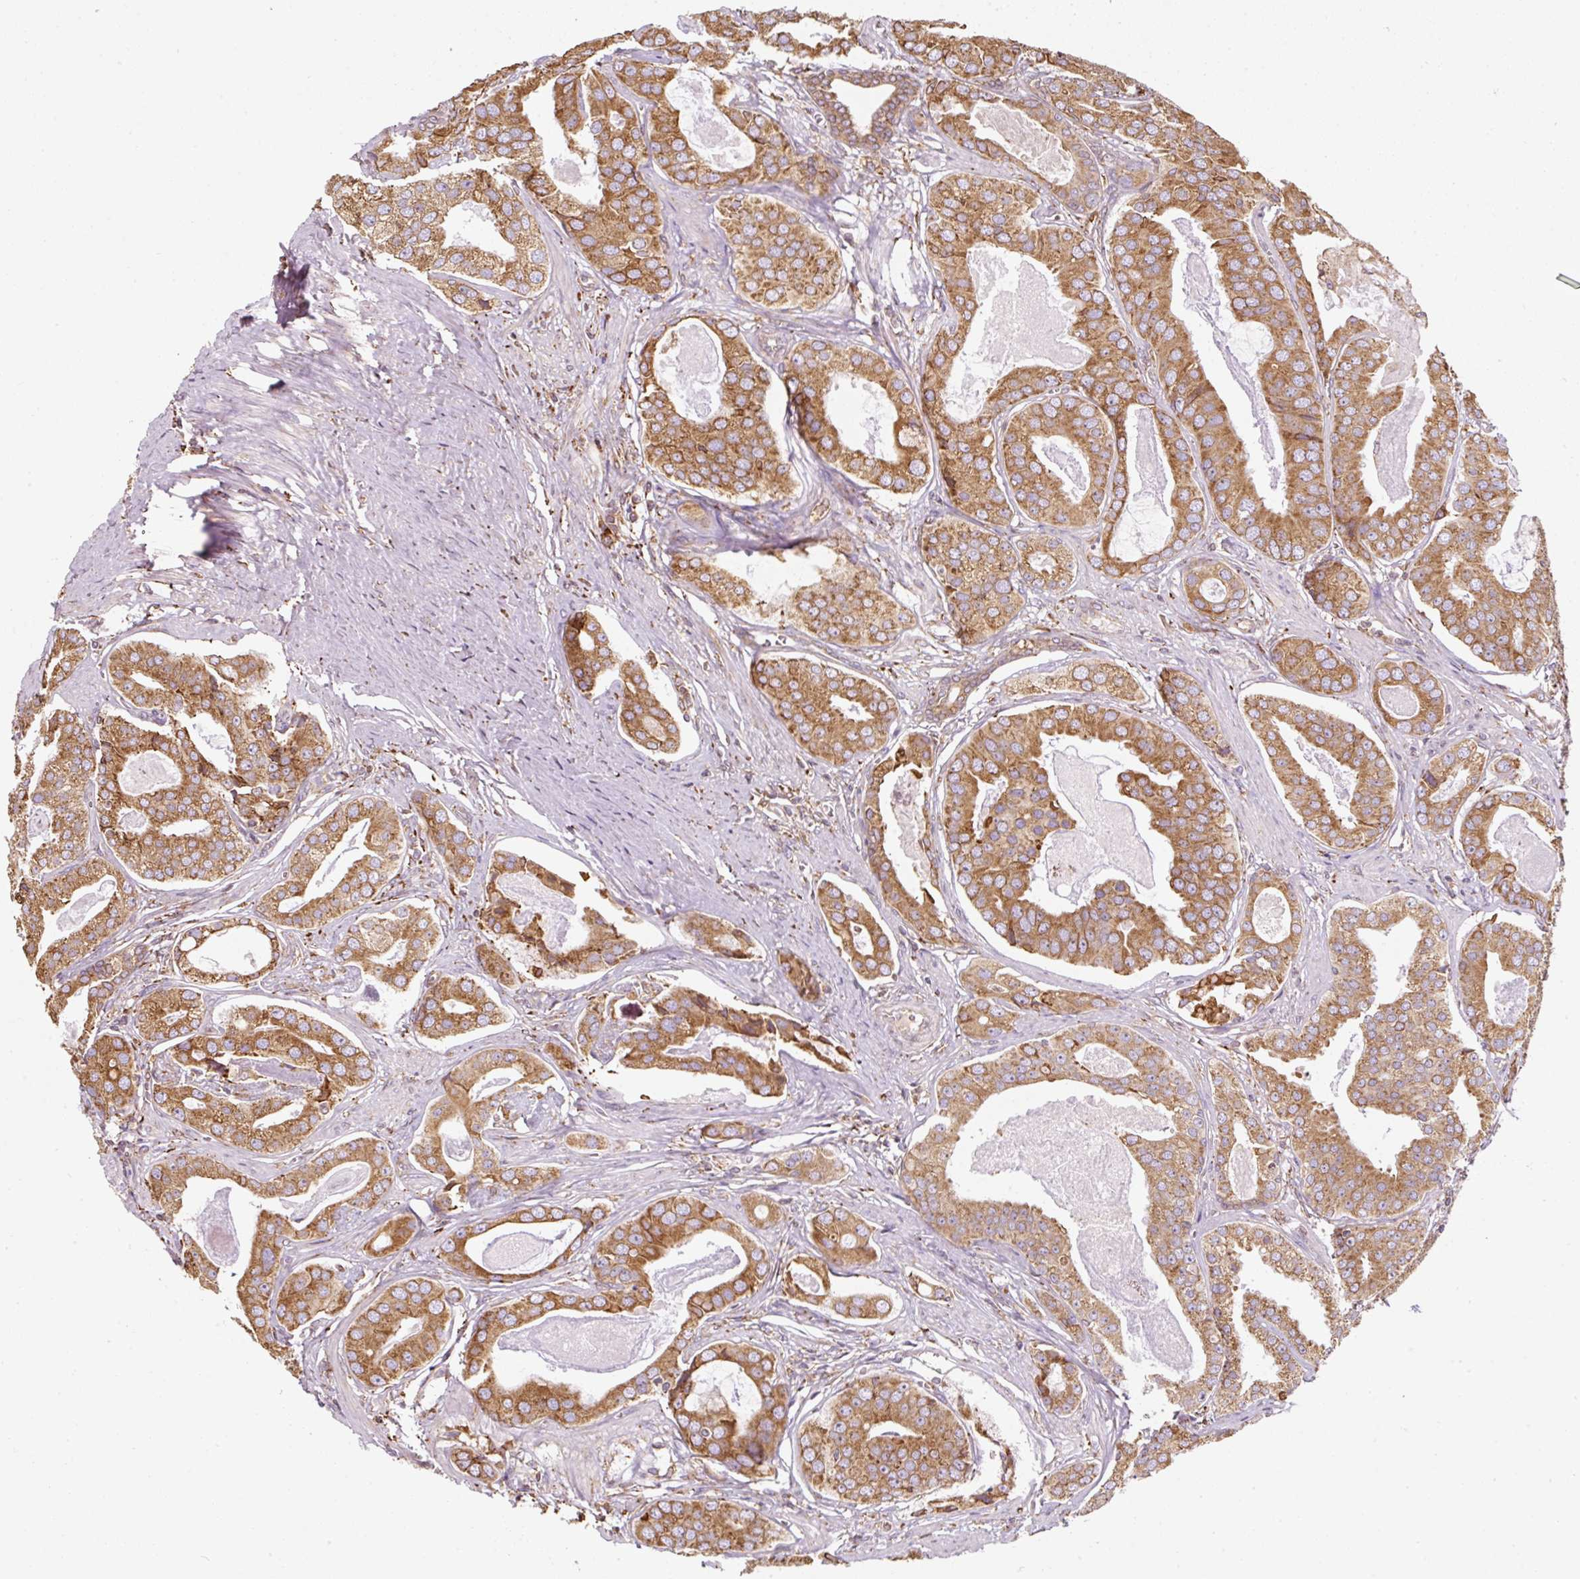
{"staining": {"intensity": "moderate", "quantity": ">75%", "location": "cytoplasmic/membranous"}, "tissue": "prostate cancer", "cell_type": "Tumor cells", "image_type": "cancer", "snomed": [{"axis": "morphology", "description": "Adenocarcinoma, High grade"}, {"axis": "topography", "description": "Prostate"}], "caption": "A histopathology image showing moderate cytoplasmic/membranous expression in approximately >75% of tumor cells in prostate adenocarcinoma (high-grade), as visualized by brown immunohistochemical staining.", "gene": "PRKCSH", "patient": {"sex": "male", "age": 71}}